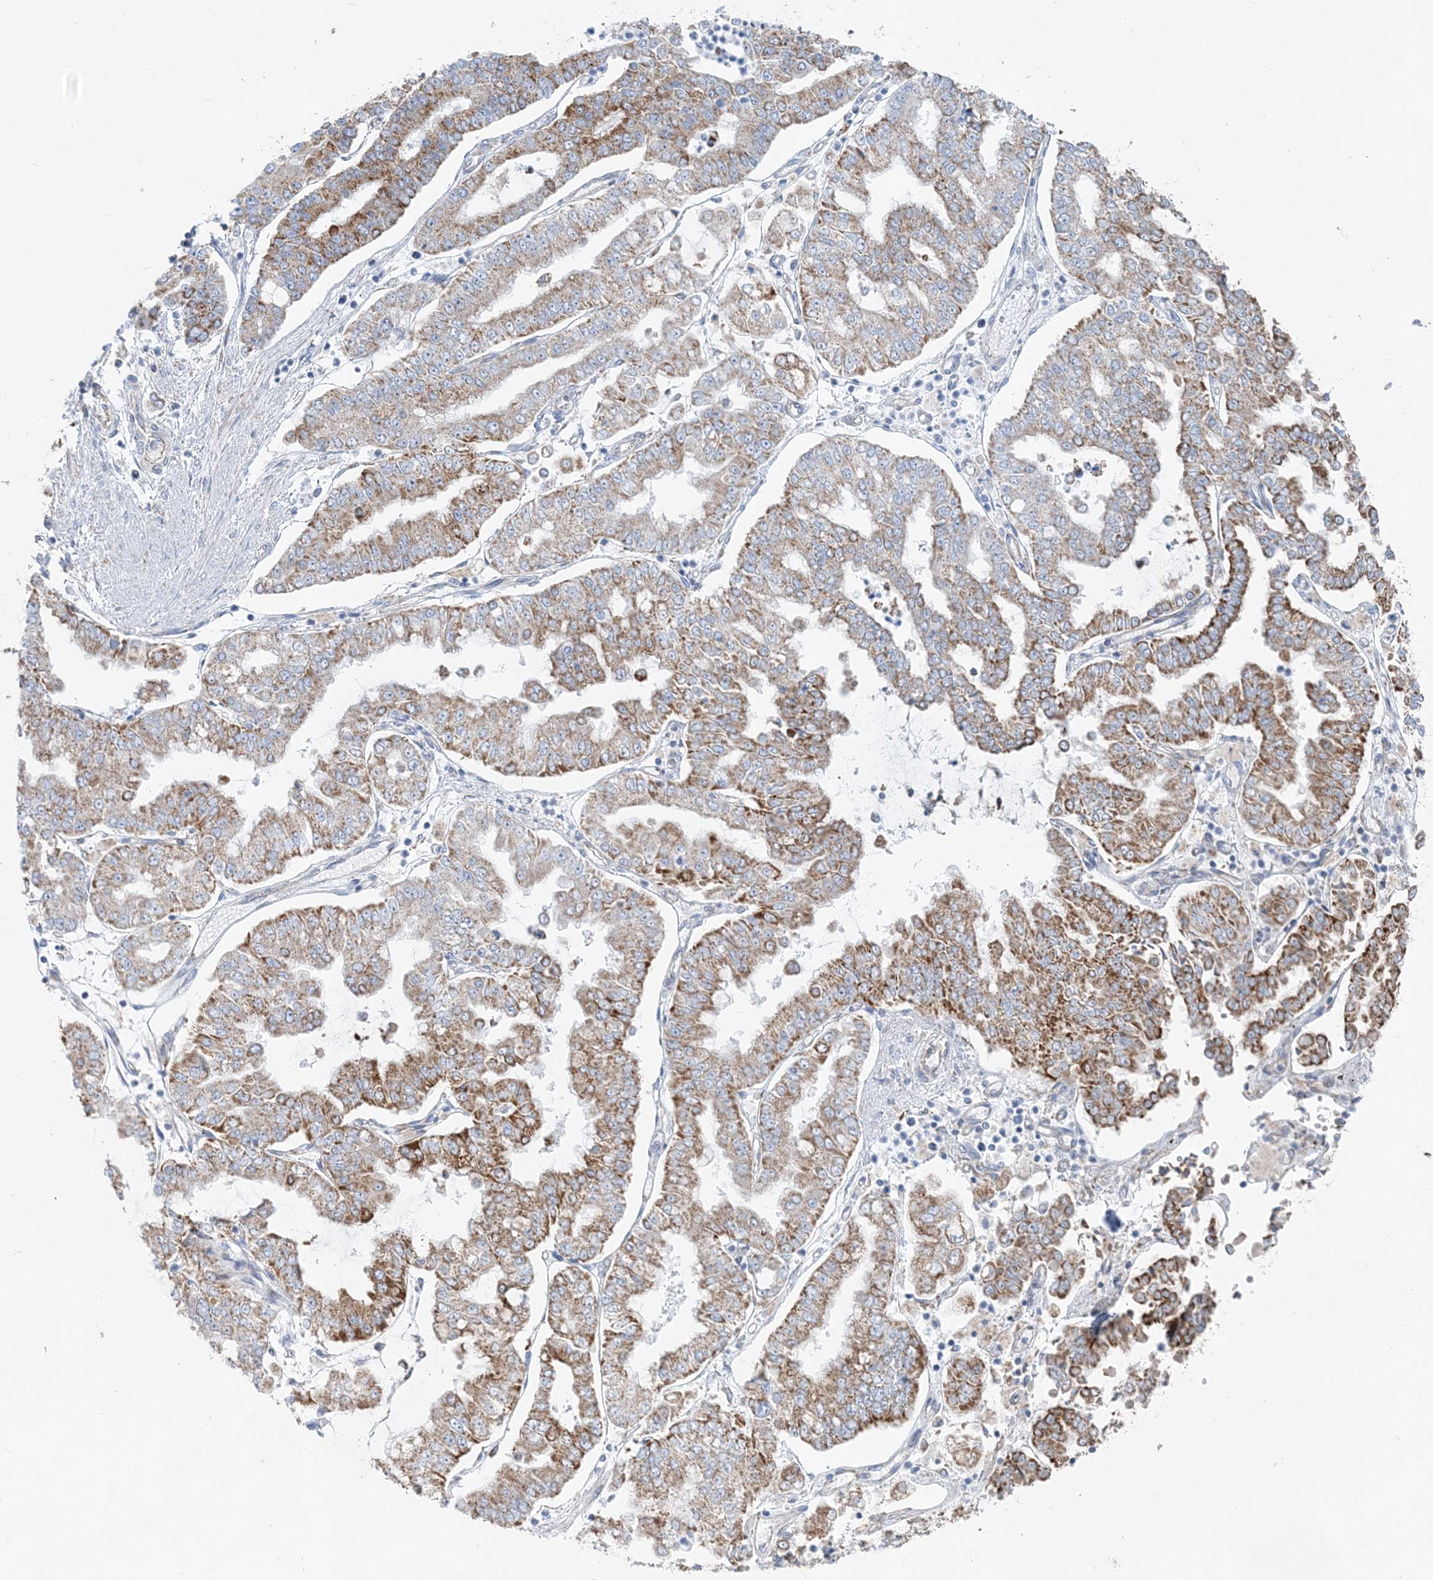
{"staining": {"intensity": "moderate", "quantity": ">75%", "location": "cytoplasmic/membranous"}, "tissue": "stomach cancer", "cell_type": "Tumor cells", "image_type": "cancer", "snomed": [{"axis": "morphology", "description": "Adenocarcinoma, NOS"}, {"axis": "topography", "description": "Stomach"}], "caption": "The image demonstrates staining of stomach adenocarcinoma, revealing moderate cytoplasmic/membranous protein positivity (brown color) within tumor cells.", "gene": "PCCB", "patient": {"sex": "male", "age": 76}}